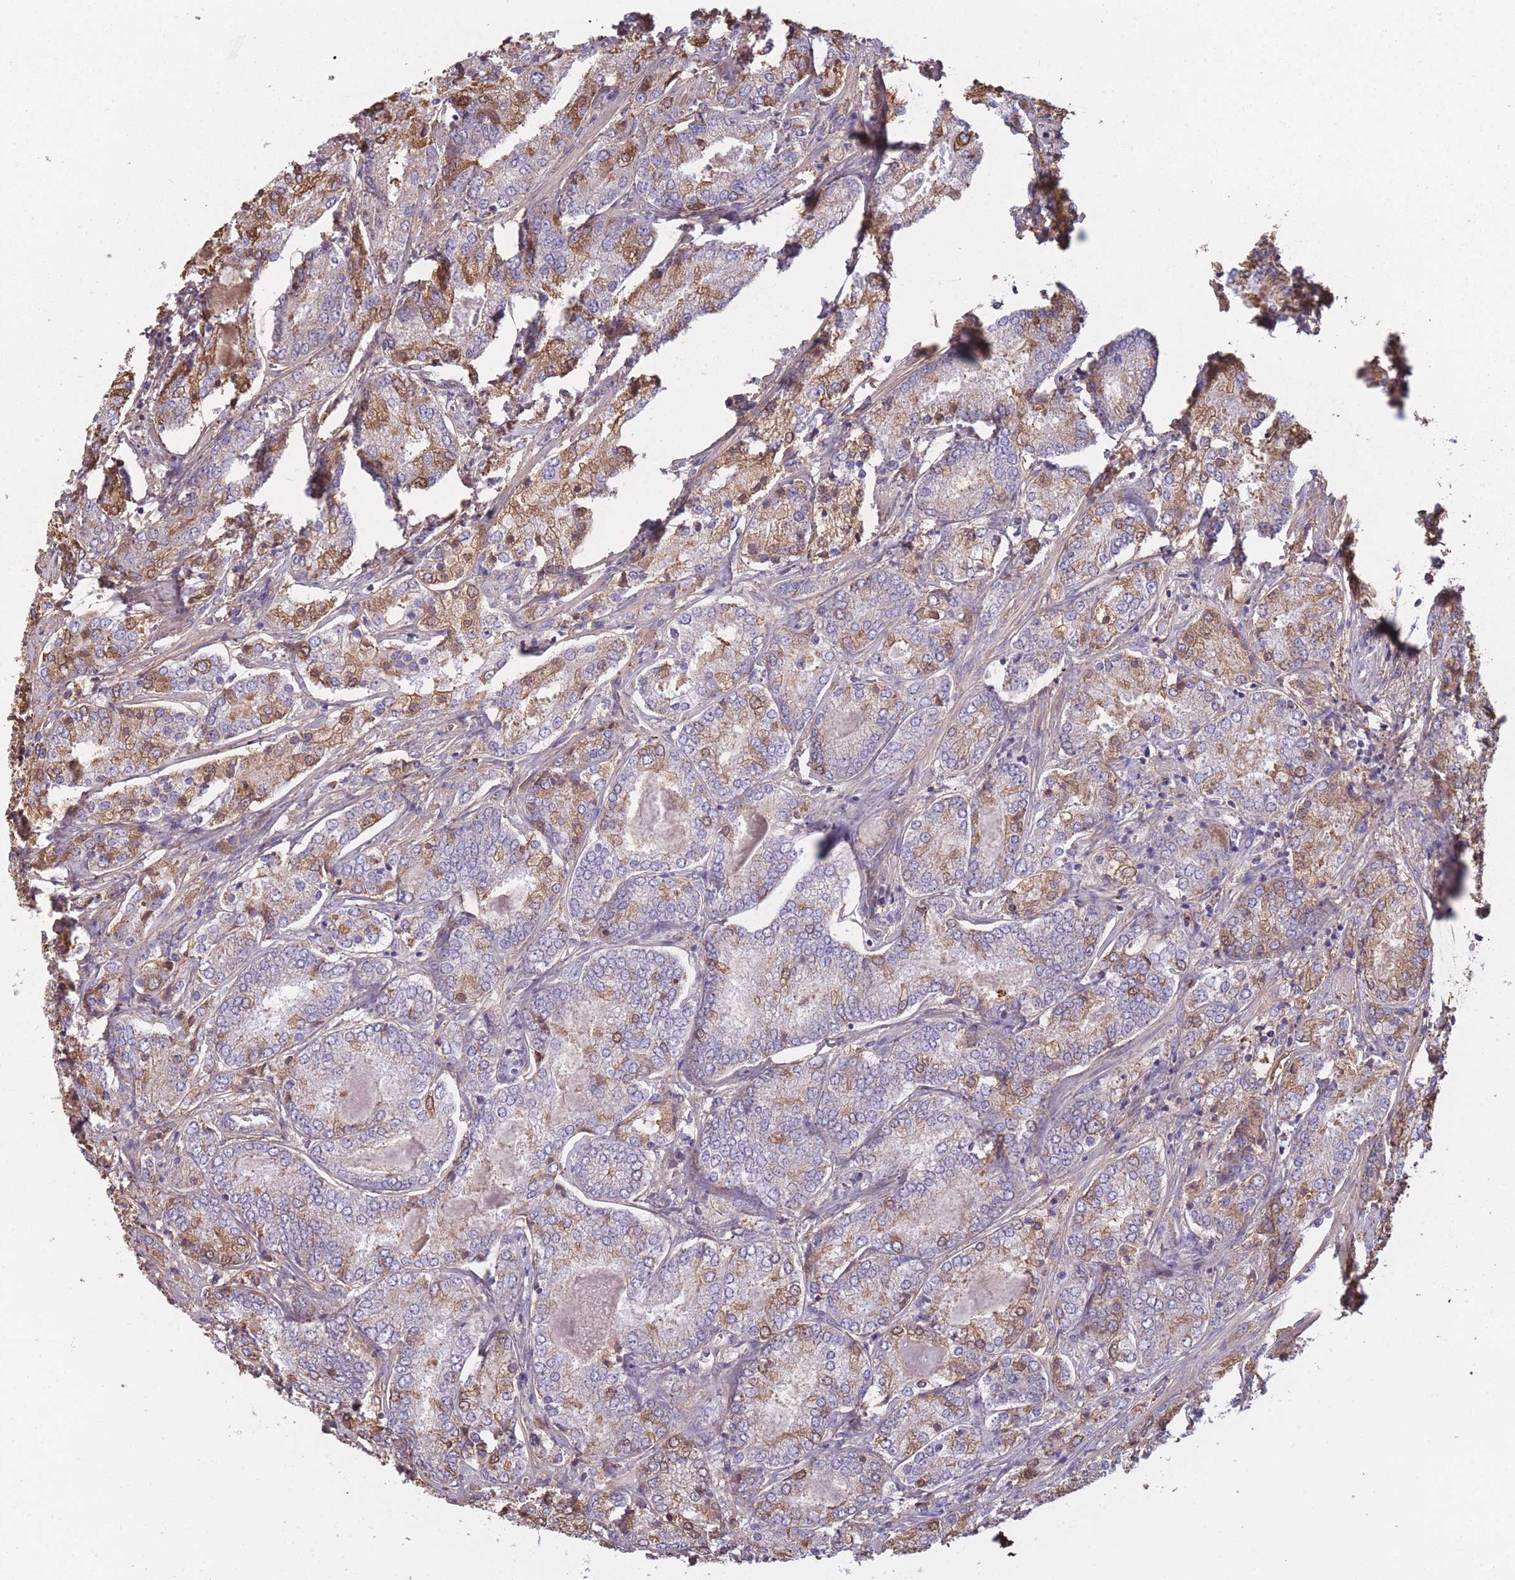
{"staining": {"intensity": "moderate", "quantity": "25%-75%", "location": "cytoplasmic/membranous"}, "tissue": "prostate cancer", "cell_type": "Tumor cells", "image_type": "cancer", "snomed": [{"axis": "morphology", "description": "Adenocarcinoma, High grade"}, {"axis": "topography", "description": "Prostate"}], "caption": "Moderate cytoplasmic/membranous protein expression is present in about 25%-75% of tumor cells in prostate cancer.", "gene": "KAT2A", "patient": {"sex": "male", "age": 63}}